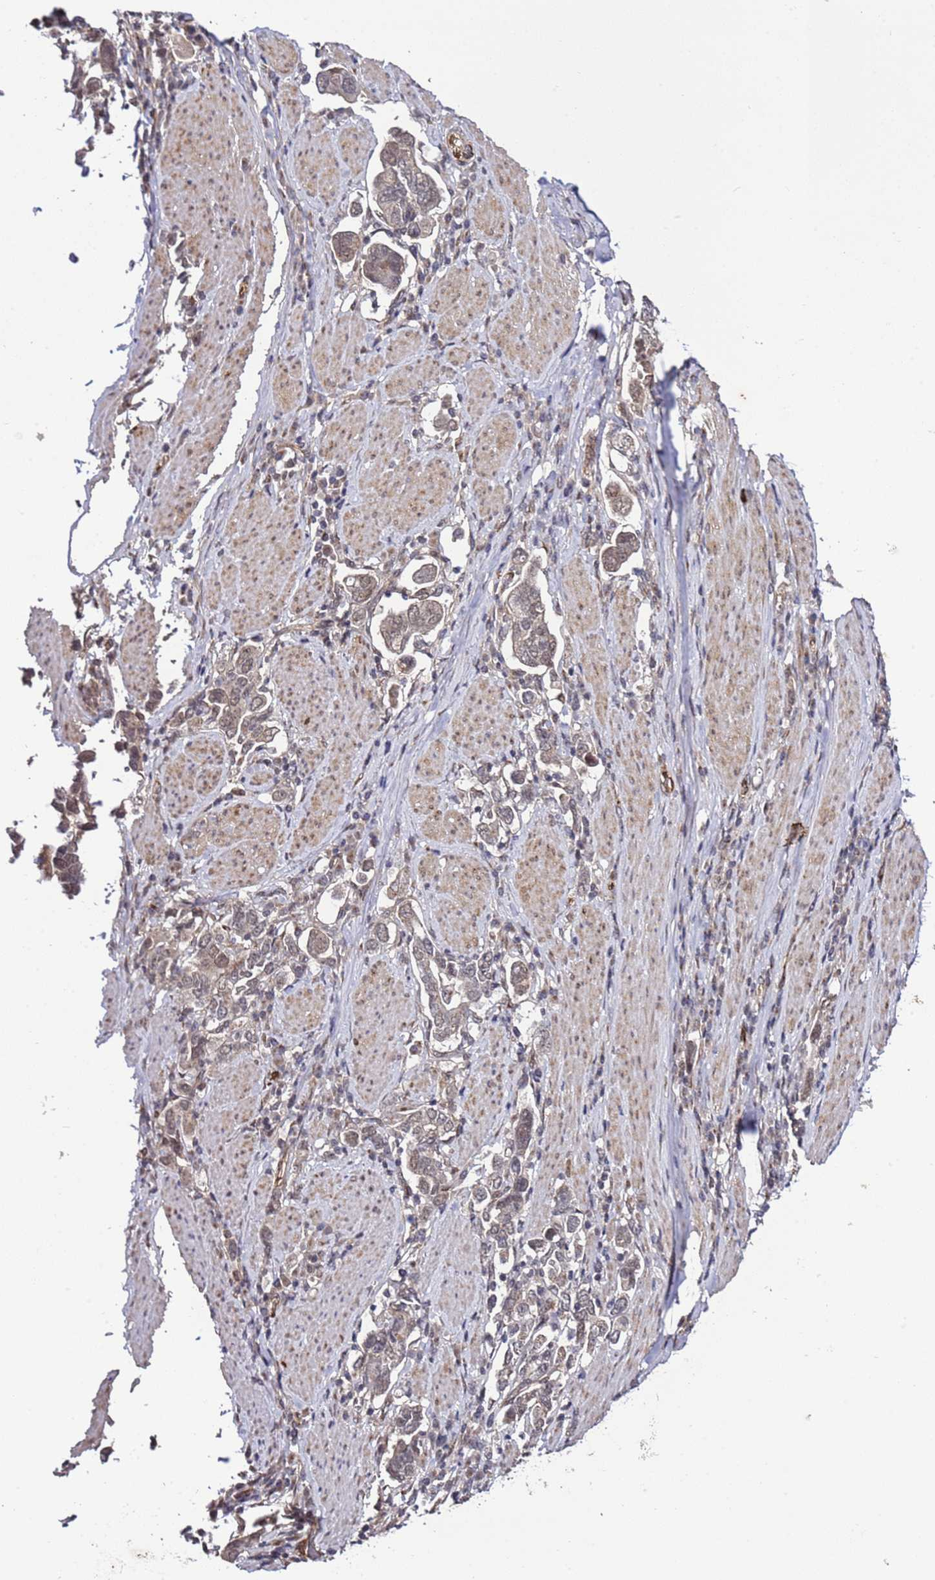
{"staining": {"intensity": "weak", "quantity": ">75%", "location": "cytoplasmic/membranous,nuclear"}, "tissue": "stomach cancer", "cell_type": "Tumor cells", "image_type": "cancer", "snomed": [{"axis": "morphology", "description": "Adenocarcinoma, NOS"}, {"axis": "topography", "description": "Stomach, upper"}, {"axis": "topography", "description": "Stomach"}], "caption": "Immunohistochemistry photomicrograph of human stomach cancer (adenocarcinoma) stained for a protein (brown), which displays low levels of weak cytoplasmic/membranous and nuclear expression in approximately >75% of tumor cells.", "gene": "POLR2D", "patient": {"sex": "male", "age": 62}}